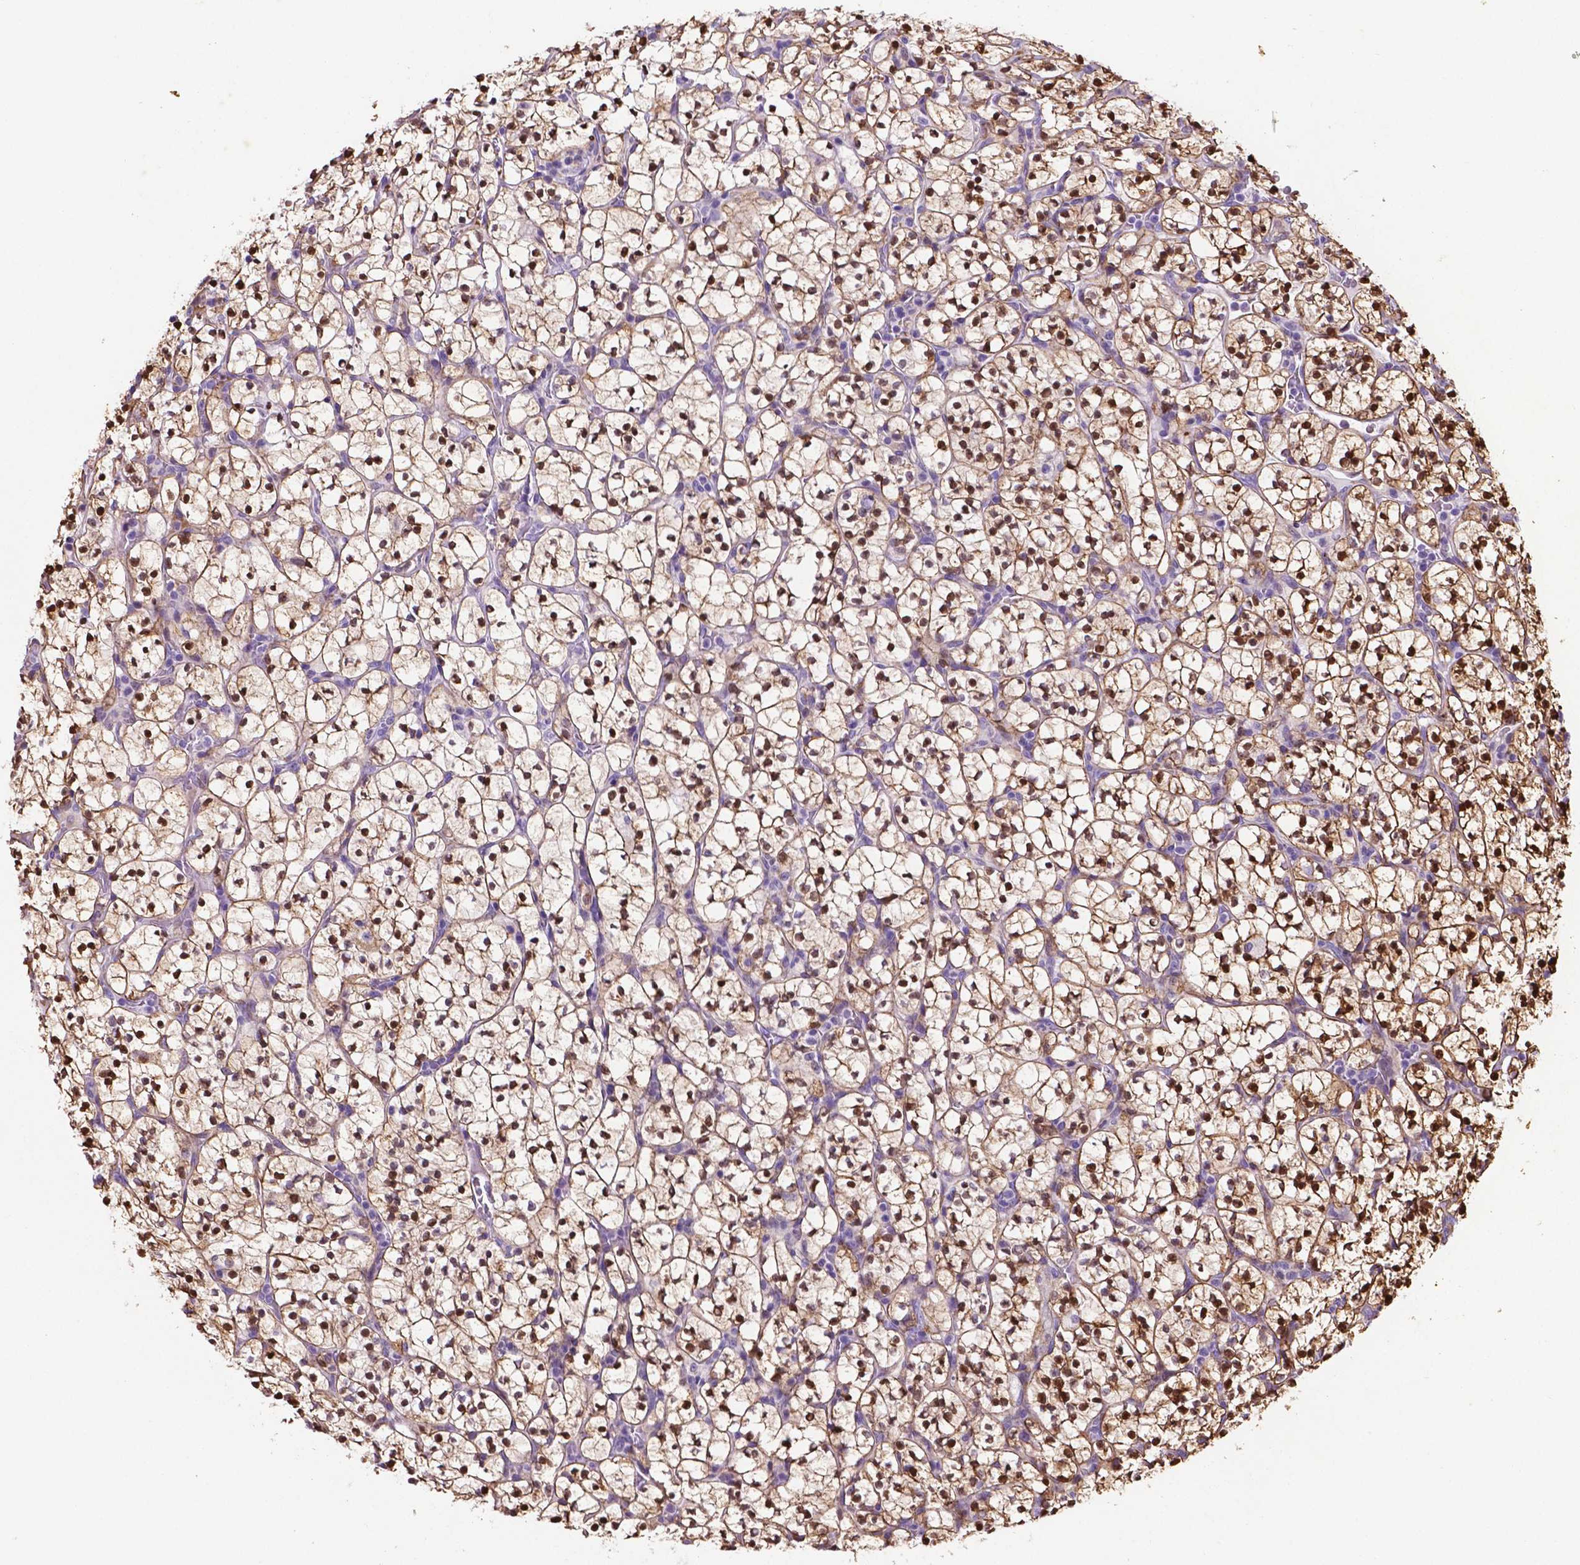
{"staining": {"intensity": "strong", "quantity": ">75%", "location": "nuclear"}, "tissue": "renal cancer", "cell_type": "Tumor cells", "image_type": "cancer", "snomed": [{"axis": "morphology", "description": "Adenocarcinoma, NOS"}, {"axis": "topography", "description": "Kidney"}], "caption": "Renal adenocarcinoma tissue exhibits strong nuclear positivity in approximately >75% of tumor cells, visualized by immunohistochemistry.", "gene": "TM4SF20", "patient": {"sex": "female", "age": 89}}